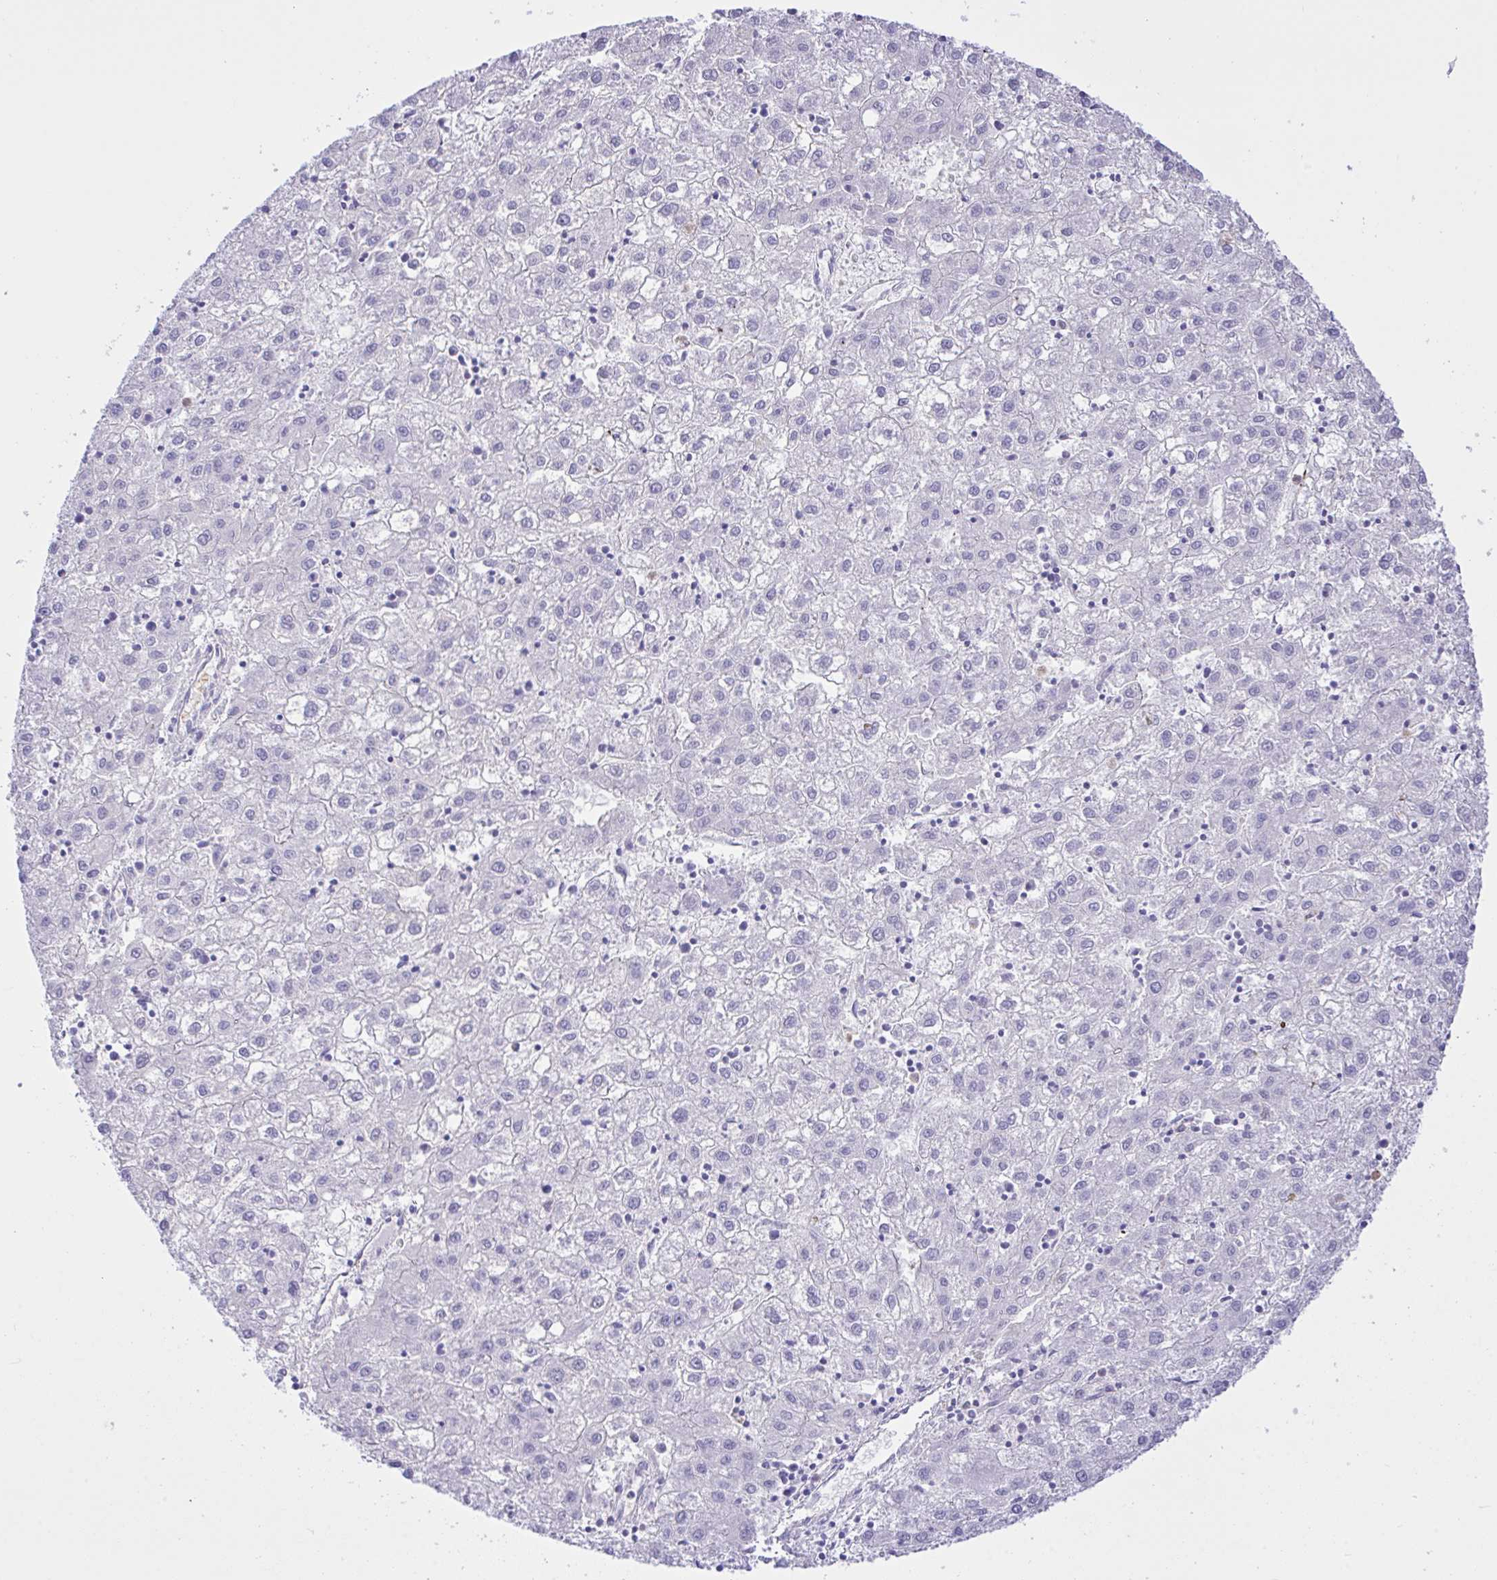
{"staining": {"intensity": "negative", "quantity": "none", "location": "none"}, "tissue": "liver cancer", "cell_type": "Tumor cells", "image_type": "cancer", "snomed": [{"axis": "morphology", "description": "Carcinoma, Hepatocellular, NOS"}, {"axis": "topography", "description": "Liver"}], "caption": "Immunohistochemistry photomicrograph of neoplastic tissue: liver cancer (hepatocellular carcinoma) stained with DAB (3,3'-diaminobenzidine) reveals no significant protein staining in tumor cells.", "gene": "ZNF221", "patient": {"sex": "male", "age": 72}}